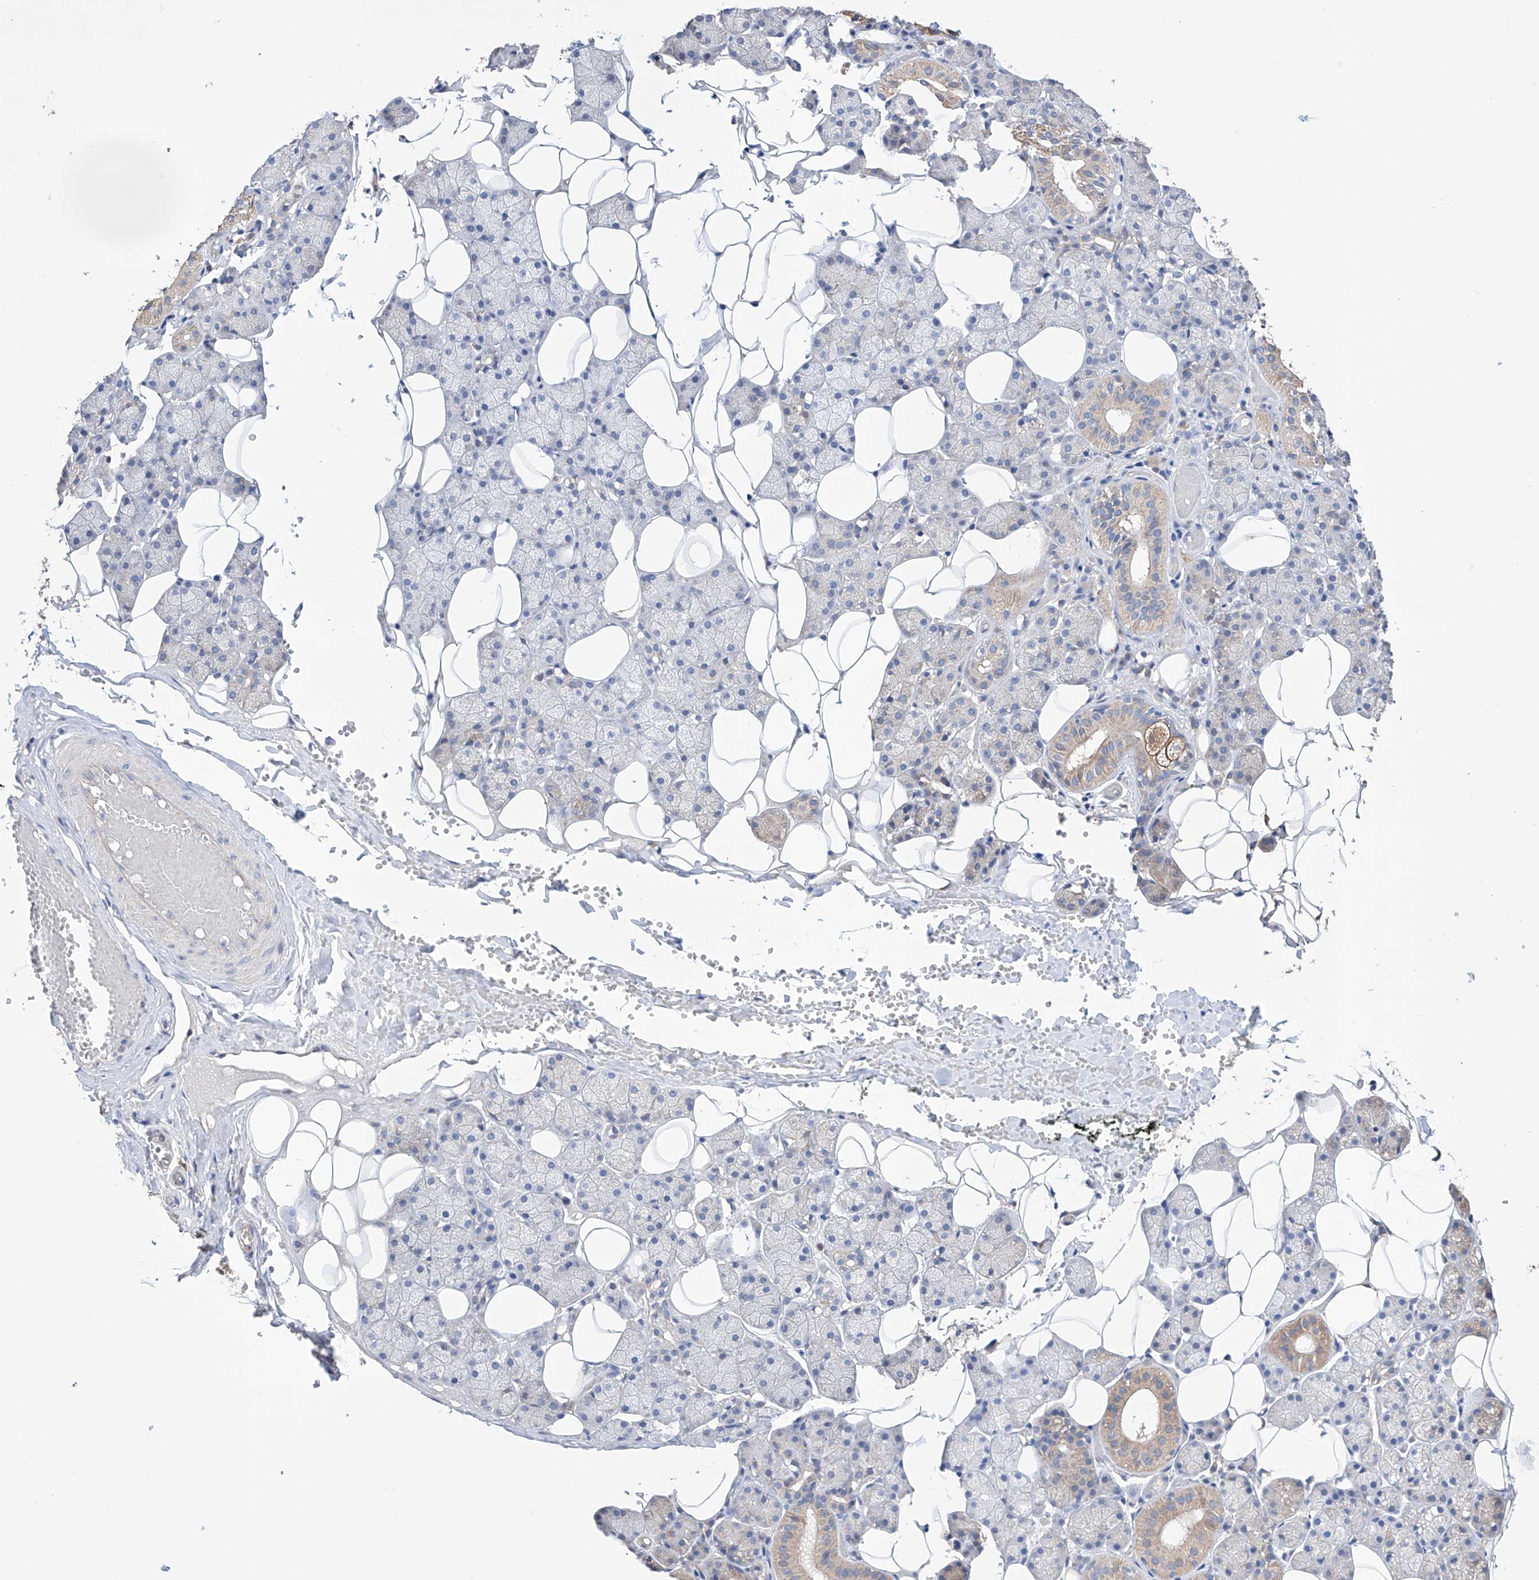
{"staining": {"intensity": "weak", "quantity": "<25%", "location": "cytoplasmic/membranous"}, "tissue": "salivary gland", "cell_type": "Glandular cells", "image_type": "normal", "snomed": [{"axis": "morphology", "description": "Normal tissue, NOS"}, {"axis": "topography", "description": "Salivary gland"}], "caption": "Normal salivary gland was stained to show a protein in brown. There is no significant expression in glandular cells.", "gene": "AFG1L", "patient": {"sex": "female", "age": 33}}